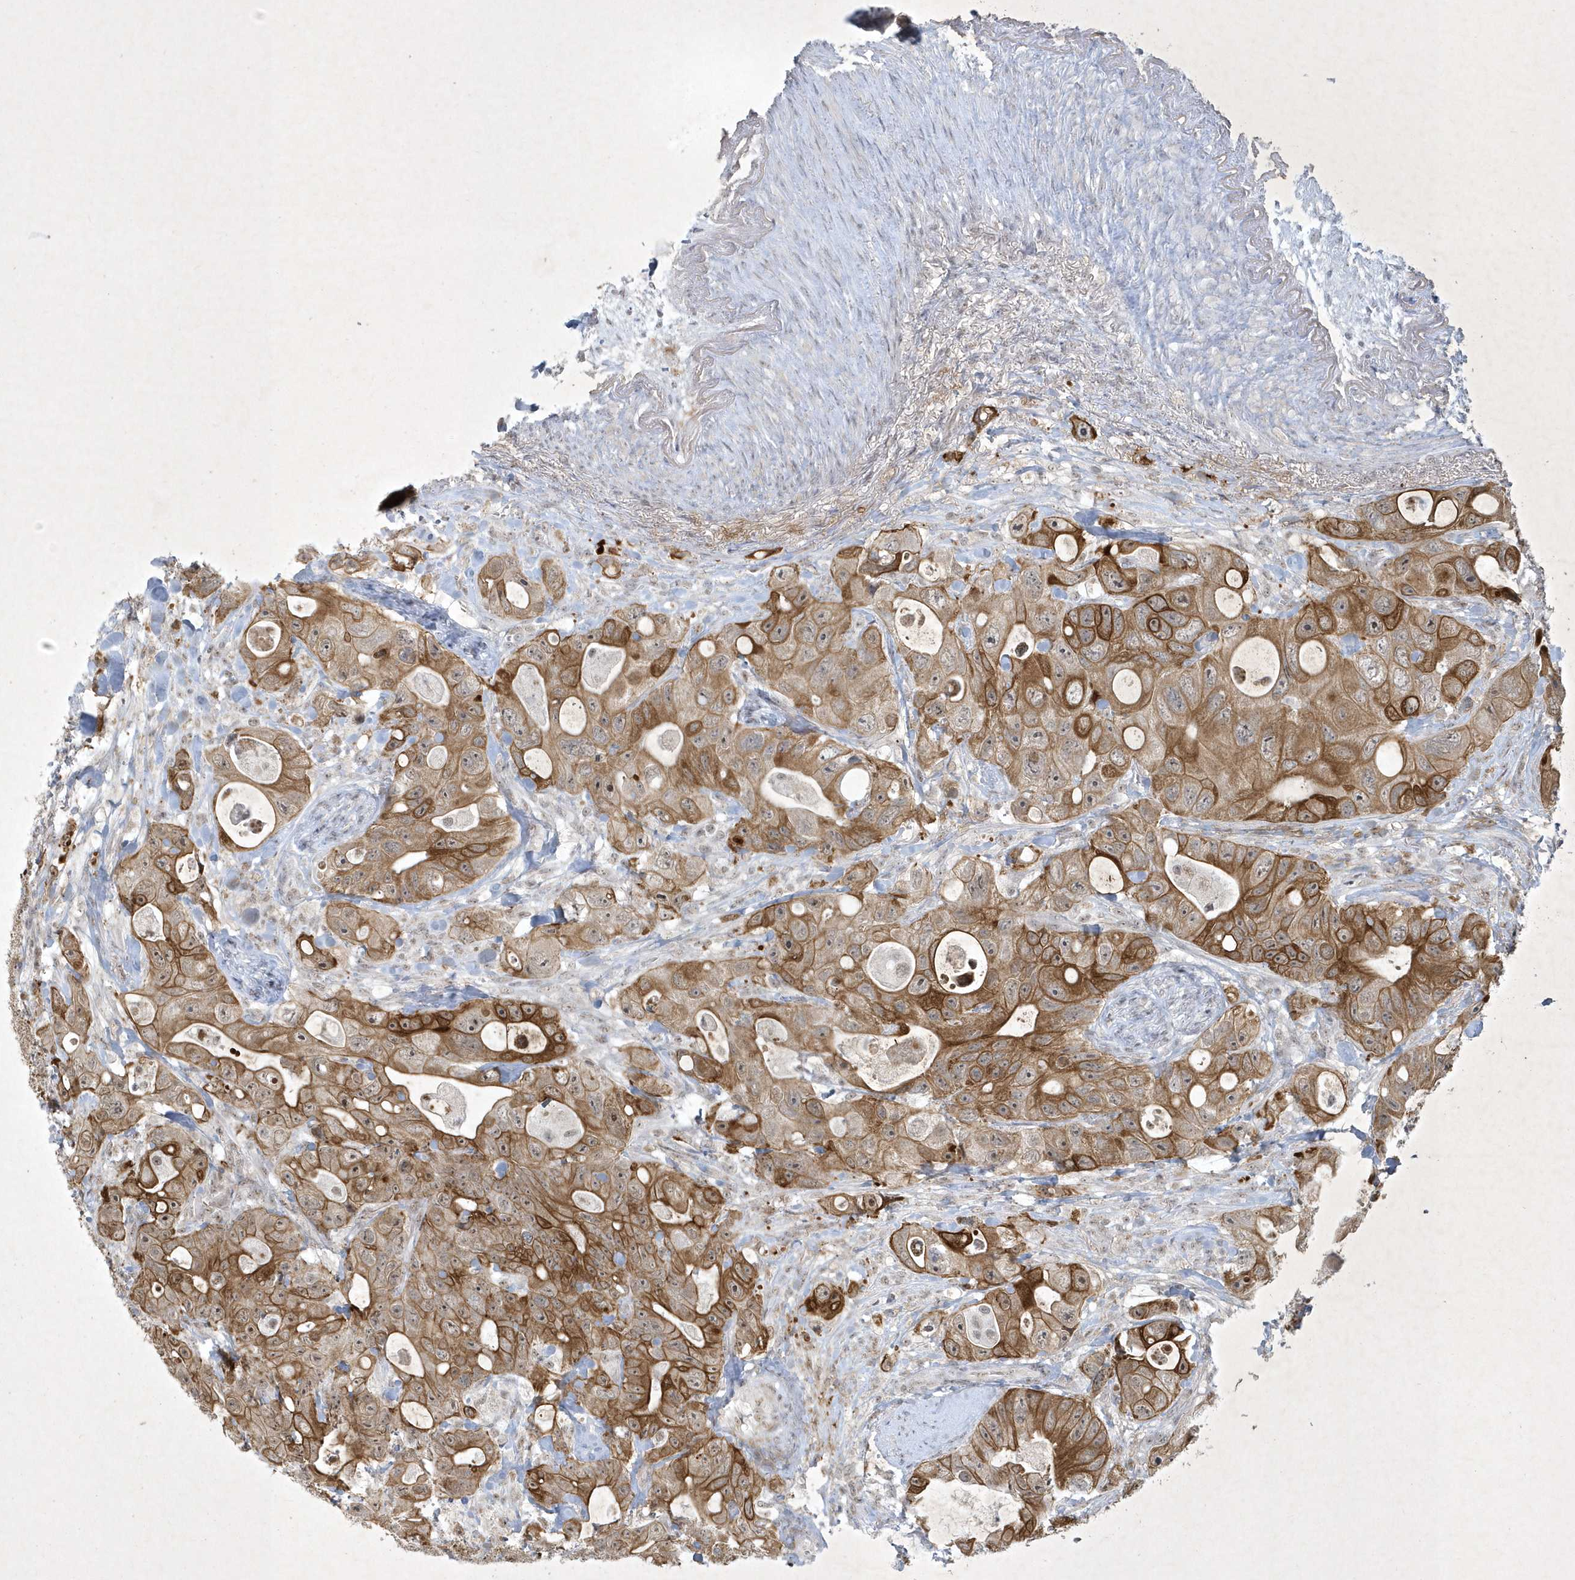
{"staining": {"intensity": "strong", "quantity": ">75%", "location": "cytoplasmic/membranous"}, "tissue": "colorectal cancer", "cell_type": "Tumor cells", "image_type": "cancer", "snomed": [{"axis": "morphology", "description": "Adenocarcinoma, NOS"}, {"axis": "topography", "description": "Colon"}], "caption": "Protein staining of colorectal cancer (adenocarcinoma) tissue reveals strong cytoplasmic/membranous staining in about >75% of tumor cells. The staining was performed using DAB, with brown indicating positive protein expression. Nuclei are stained blue with hematoxylin.", "gene": "ZBTB9", "patient": {"sex": "female", "age": 46}}